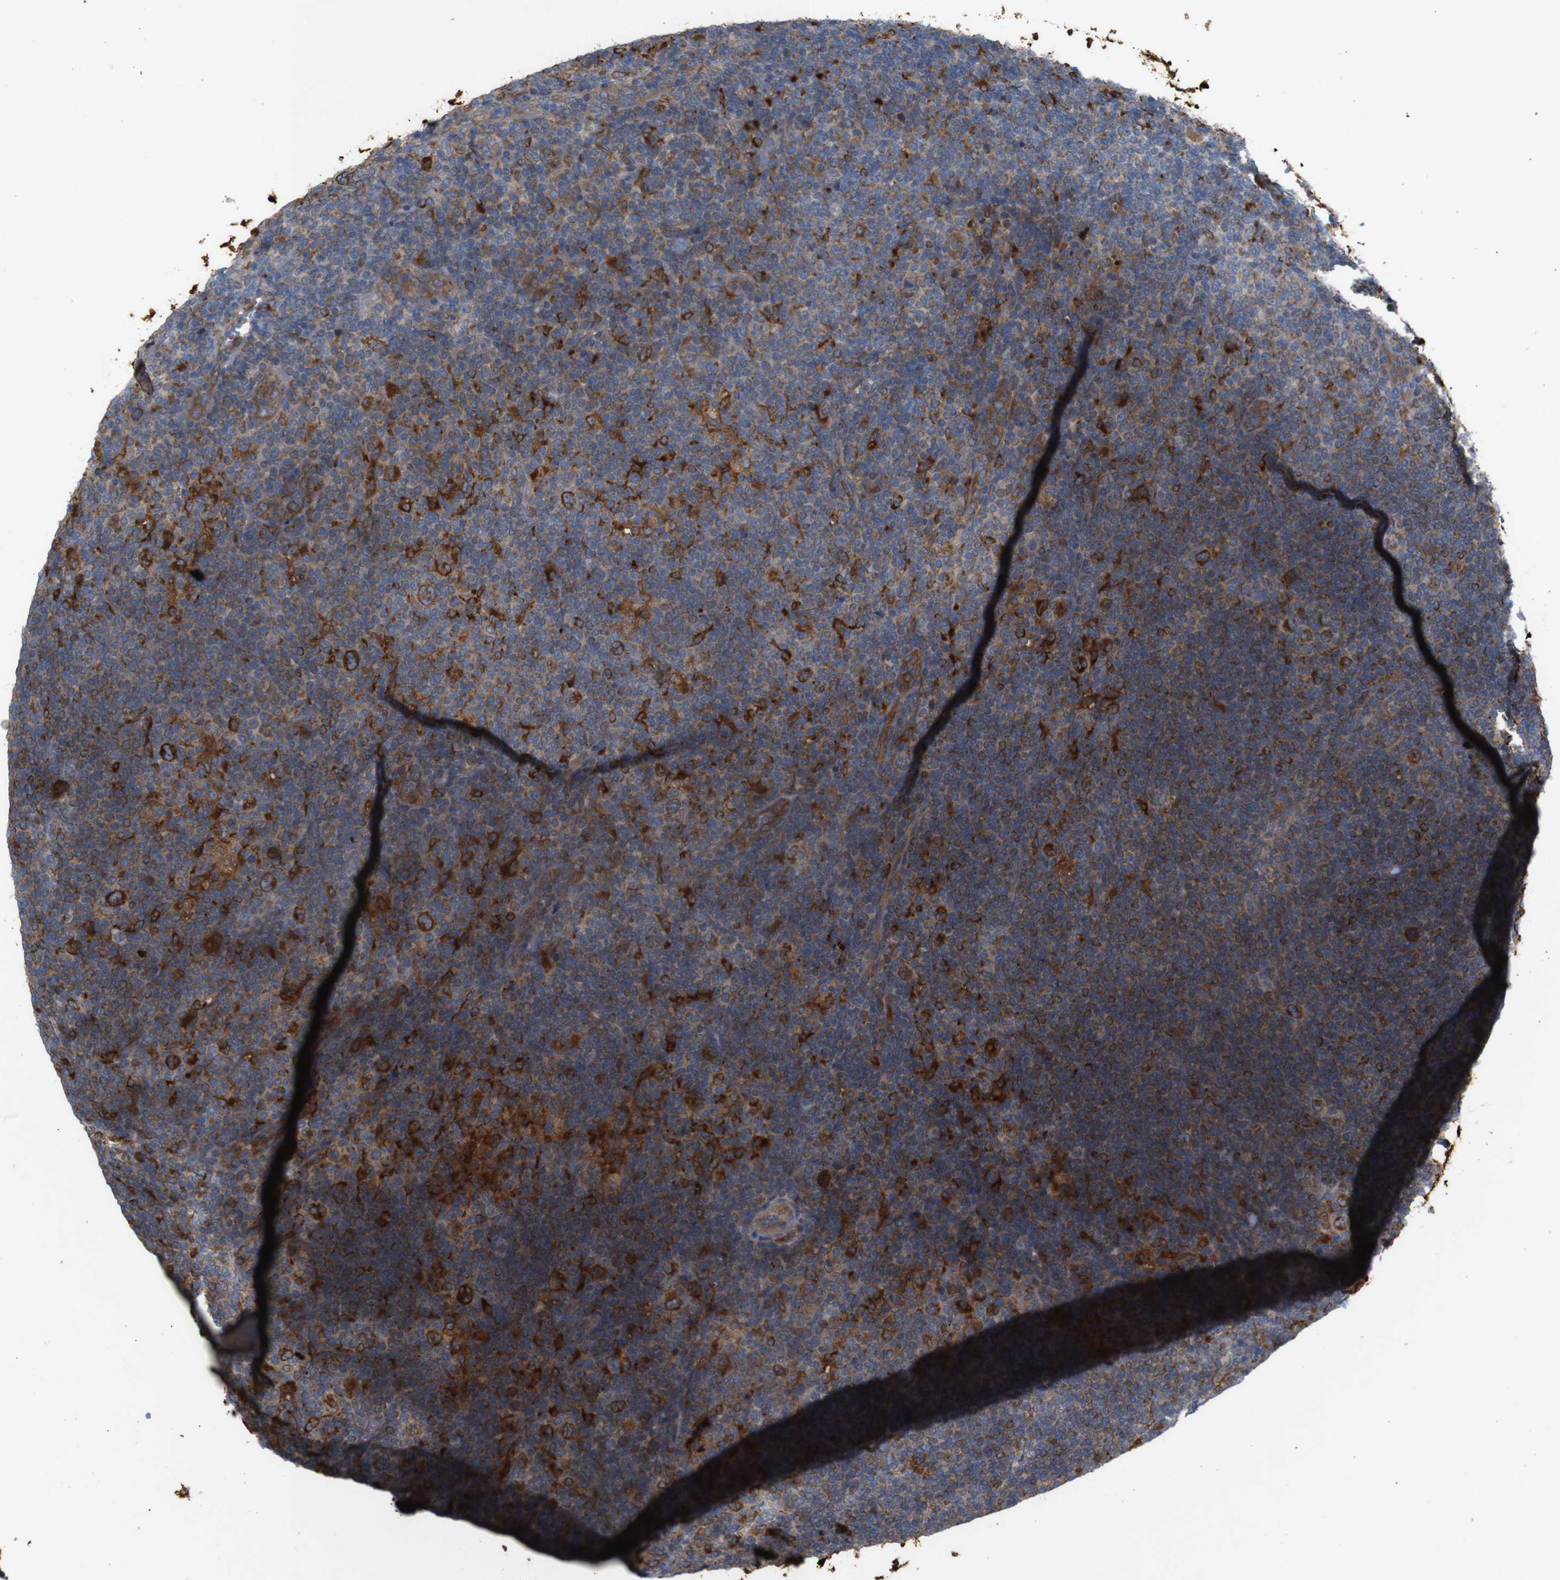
{"staining": {"intensity": "strong", "quantity": ">75%", "location": "cytoplasmic/membranous"}, "tissue": "lymphoma", "cell_type": "Tumor cells", "image_type": "cancer", "snomed": [{"axis": "morphology", "description": "Hodgkin's disease, NOS"}, {"axis": "topography", "description": "Lymph node"}], "caption": "Immunohistochemistry of human lymphoma displays high levels of strong cytoplasmic/membranous expression in approximately >75% of tumor cells.", "gene": "PTPN1", "patient": {"sex": "female", "age": 57}}